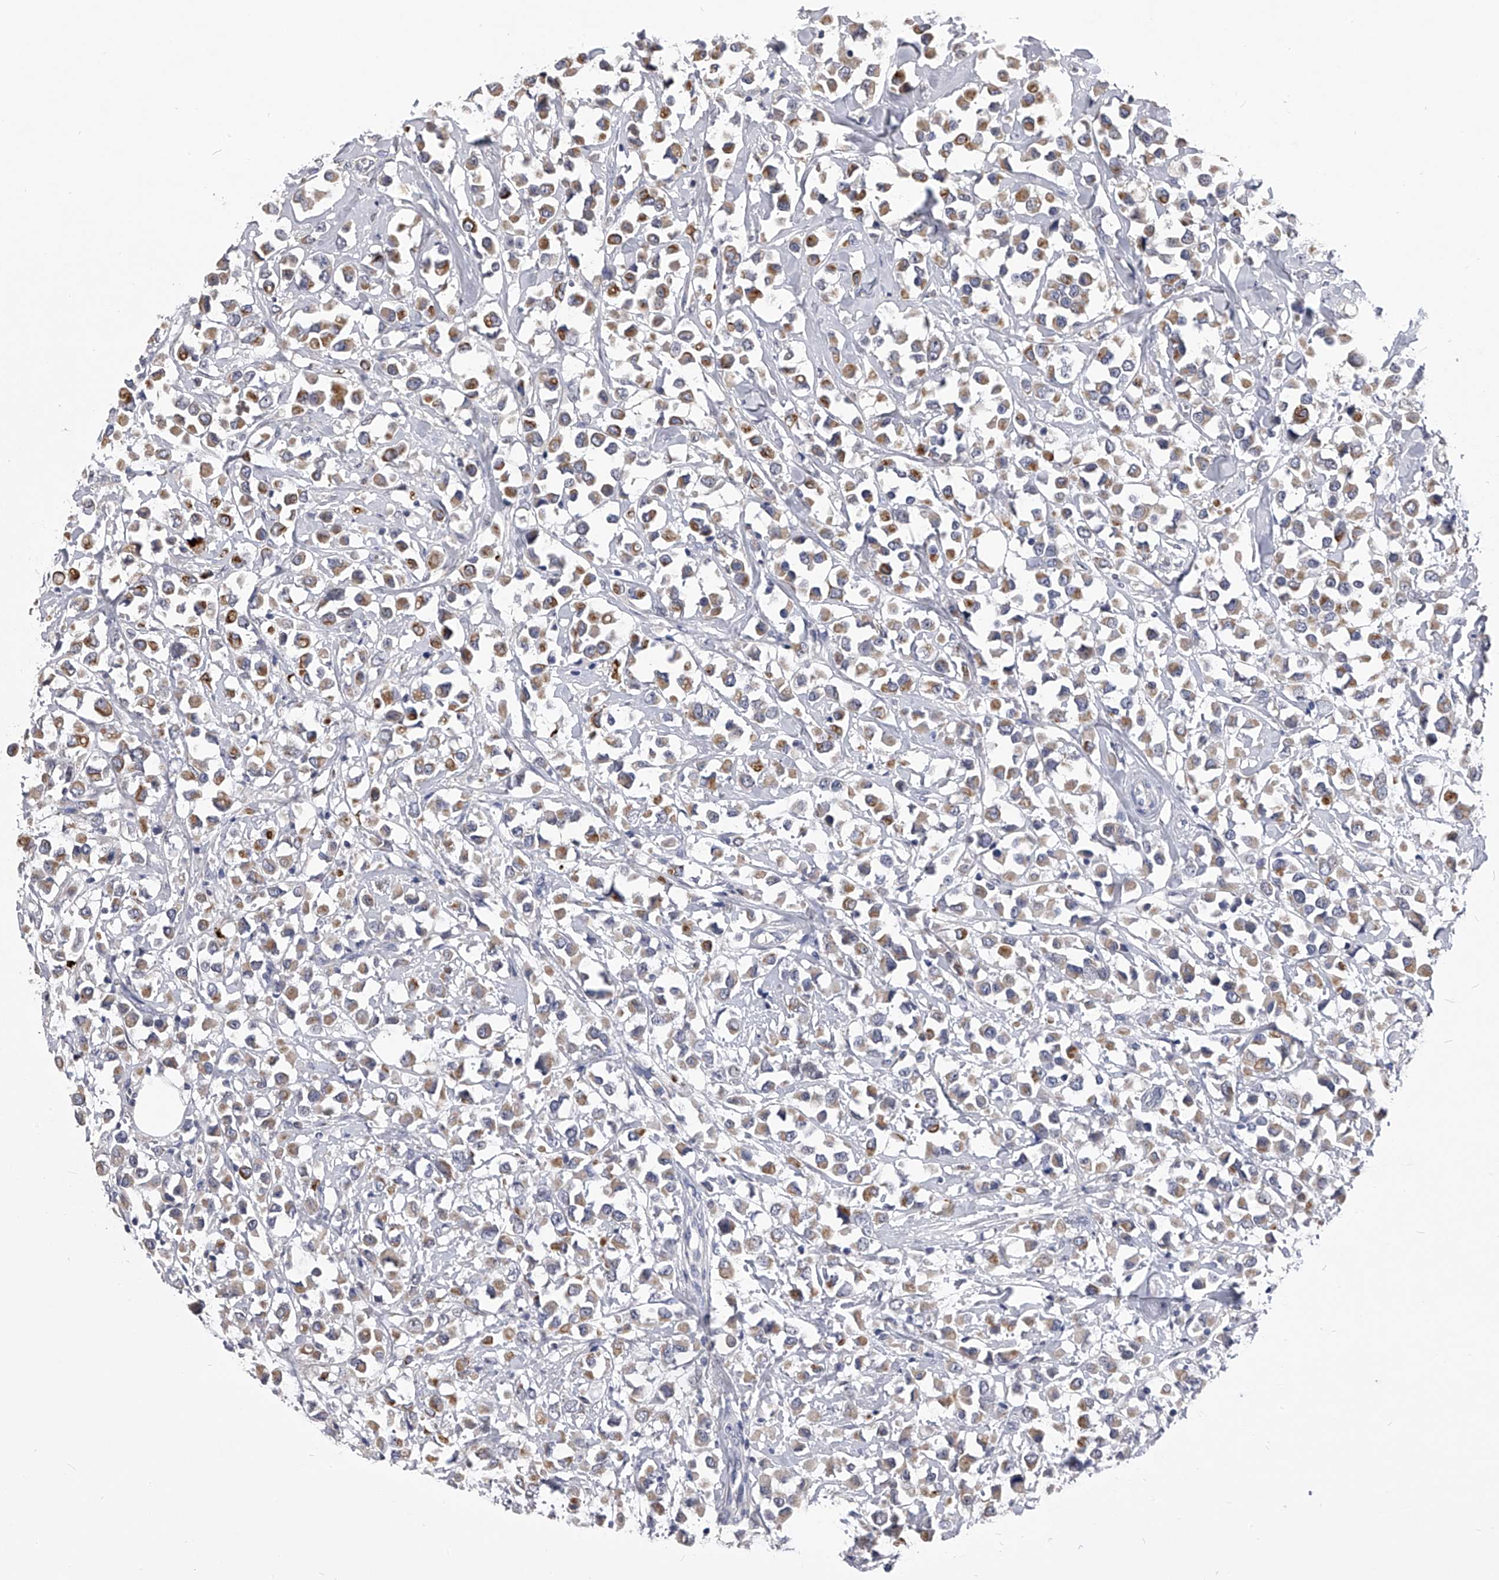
{"staining": {"intensity": "moderate", "quantity": ">75%", "location": "cytoplasmic/membranous"}, "tissue": "breast cancer", "cell_type": "Tumor cells", "image_type": "cancer", "snomed": [{"axis": "morphology", "description": "Duct carcinoma"}, {"axis": "topography", "description": "Breast"}], "caption": "A photomicrograph showing moderate cytoplasmic/membranous expression in approximately >75% of tumor cells in invasive ductal carcinoma (breast), as visualized by brown immunohistochemical staining.", "gene": "MDN1", "patient": {"sex": "female", "age": 61}}